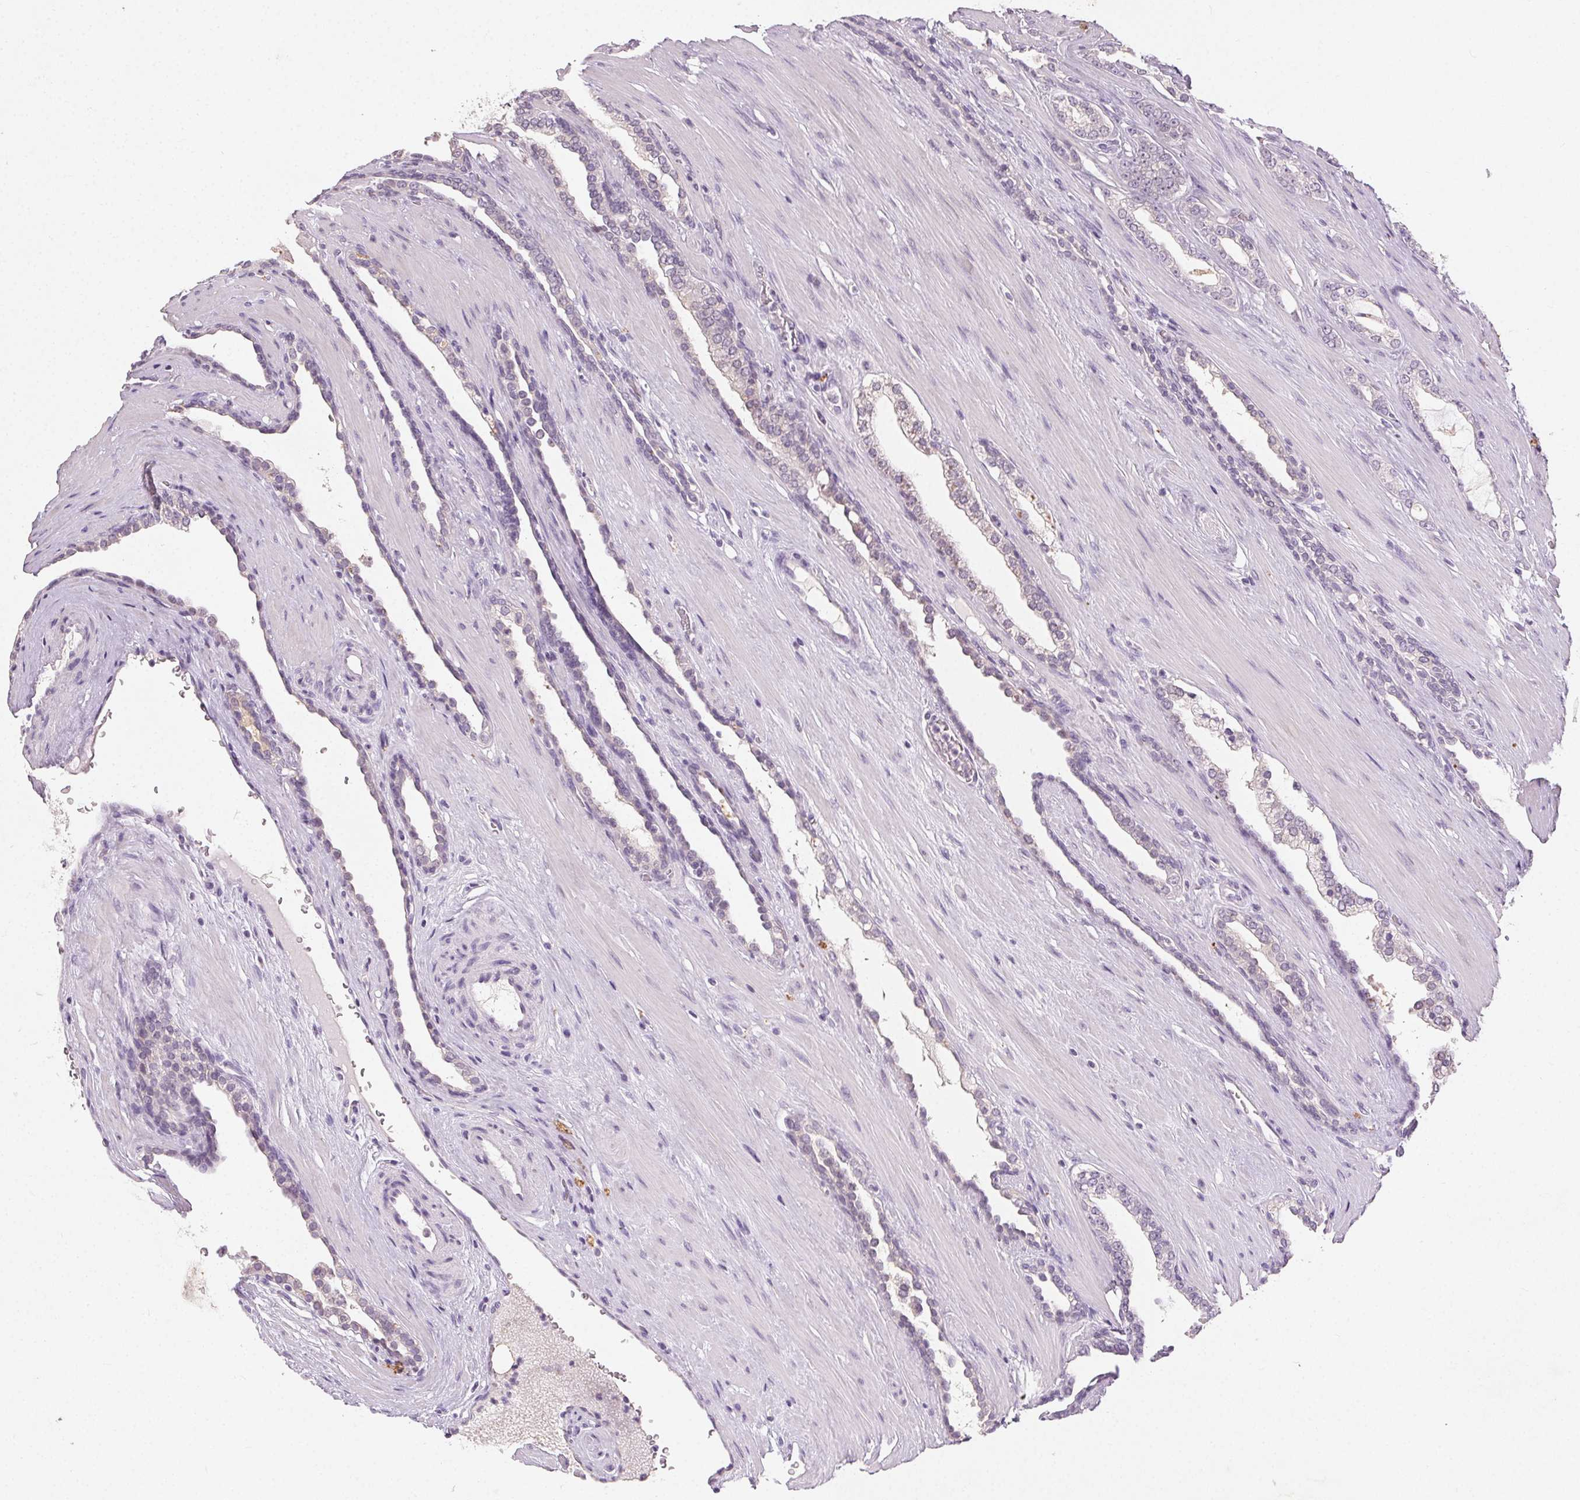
{"staining": {"intensity": "negative", "quantity": "none", "location": "none"}, "tissue": "prostate cancer", "cell_type": "Tumor cells", "image_type": "cancer", "snomed": [{"axis": "morphology", "description": "Adenocarcinoma, High grade"}, {"axis": "topography", "description": "Prostate"}], "caption": "A high-resolution micrograph shows immunohistochemistry (IHC) staining of prostate cancer (high-grade adenocarcinoma), which exhibits no significant expression in tumor cells.", "gene": "CLTRN", "patient": {"sex": "male", "age": 58}}